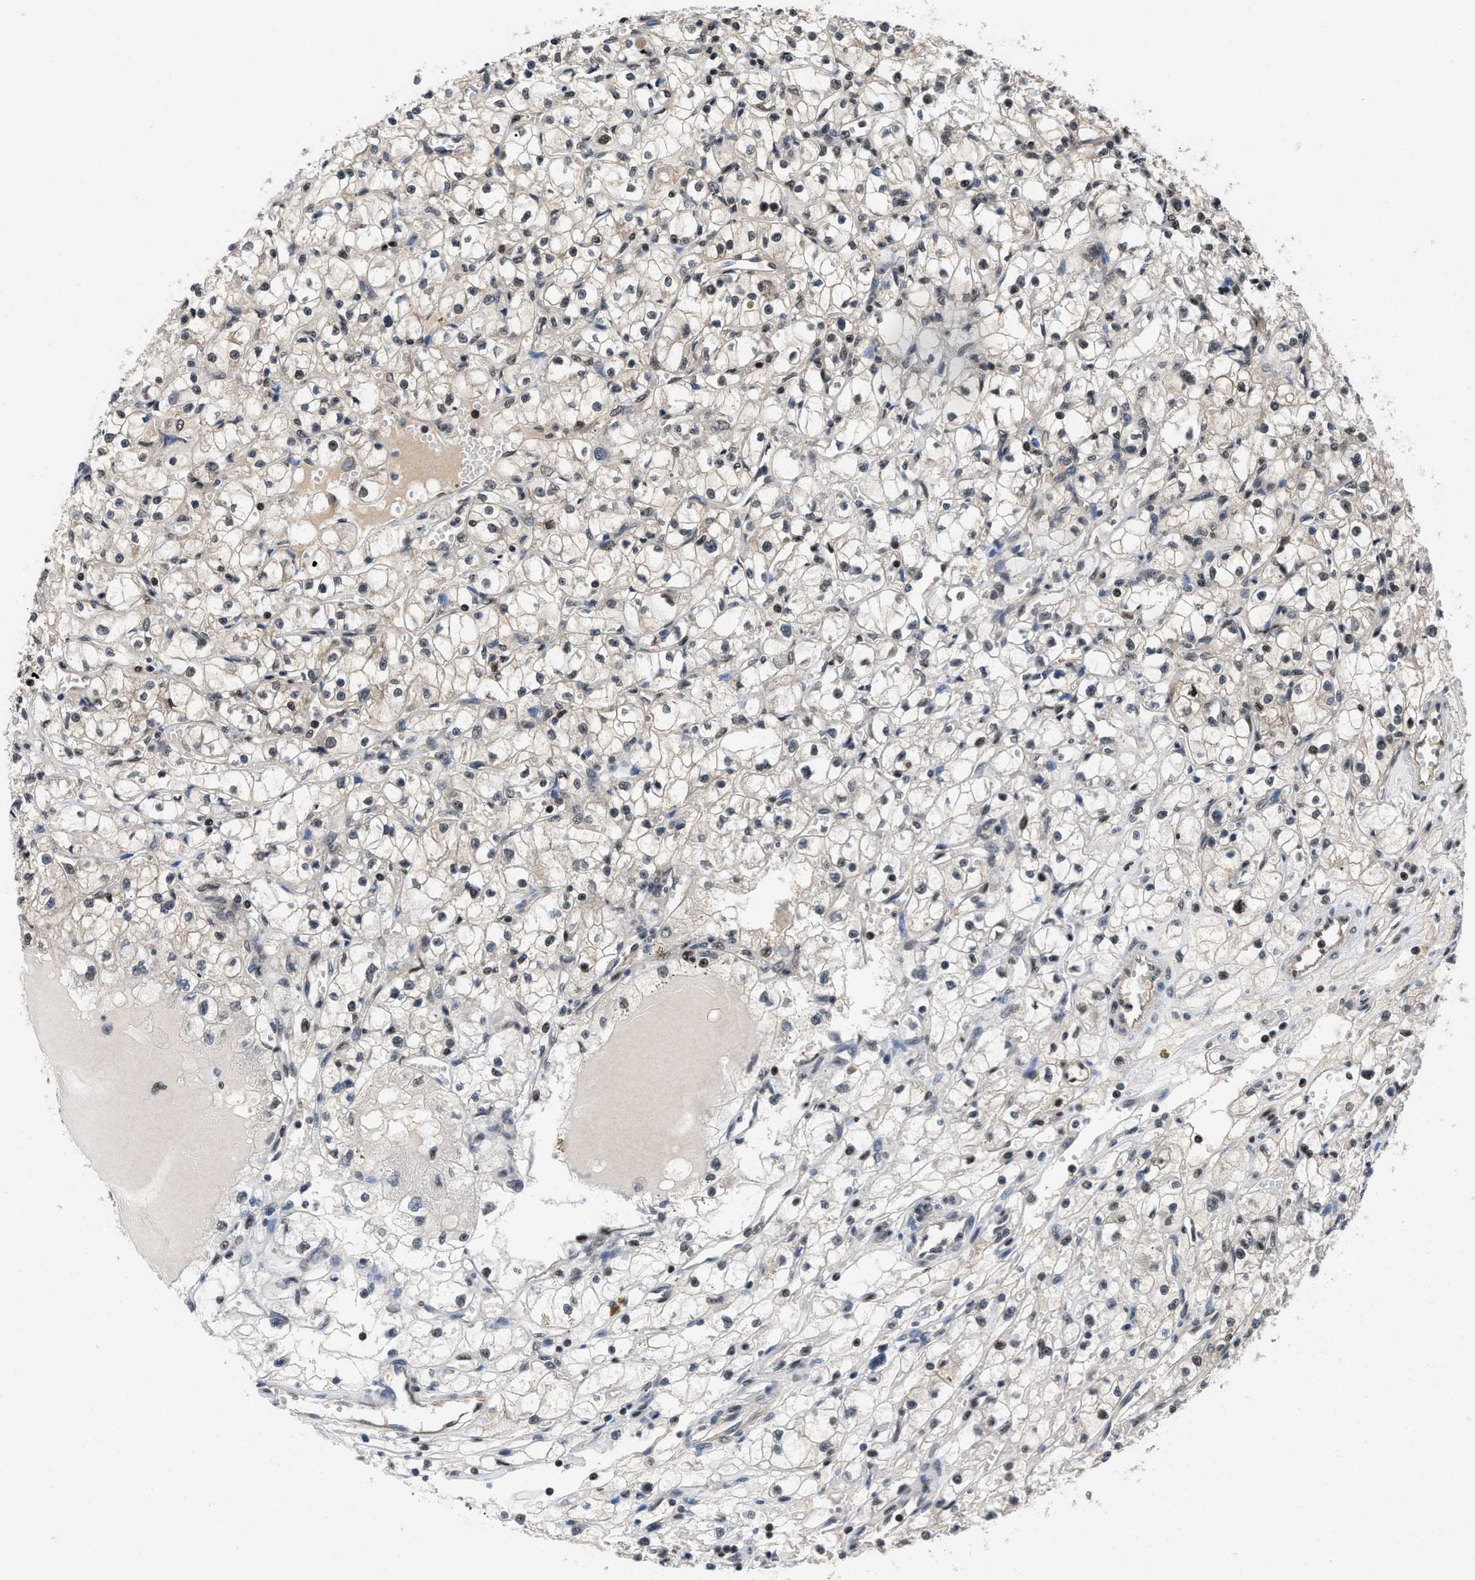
{"staining": {"intensity": "weak", "quantity": "<25%", "location": "nuclear"}, "tissue": "renal cancer", "cell_type": "Tumor cells", "image_type": "cancer", "snomed": [{"axis": "morphology", "description": "Adenocarcinoma, NOS"}, {"axis": "topography", "description": "Kidney"}], "caption": "Immunohistochemistry (IHC) of renal cancer (adenocarcinoma) displays no expression in tumor cells.", "gene": "SAFB", "patient": {"sex": "male", "age": 56}}